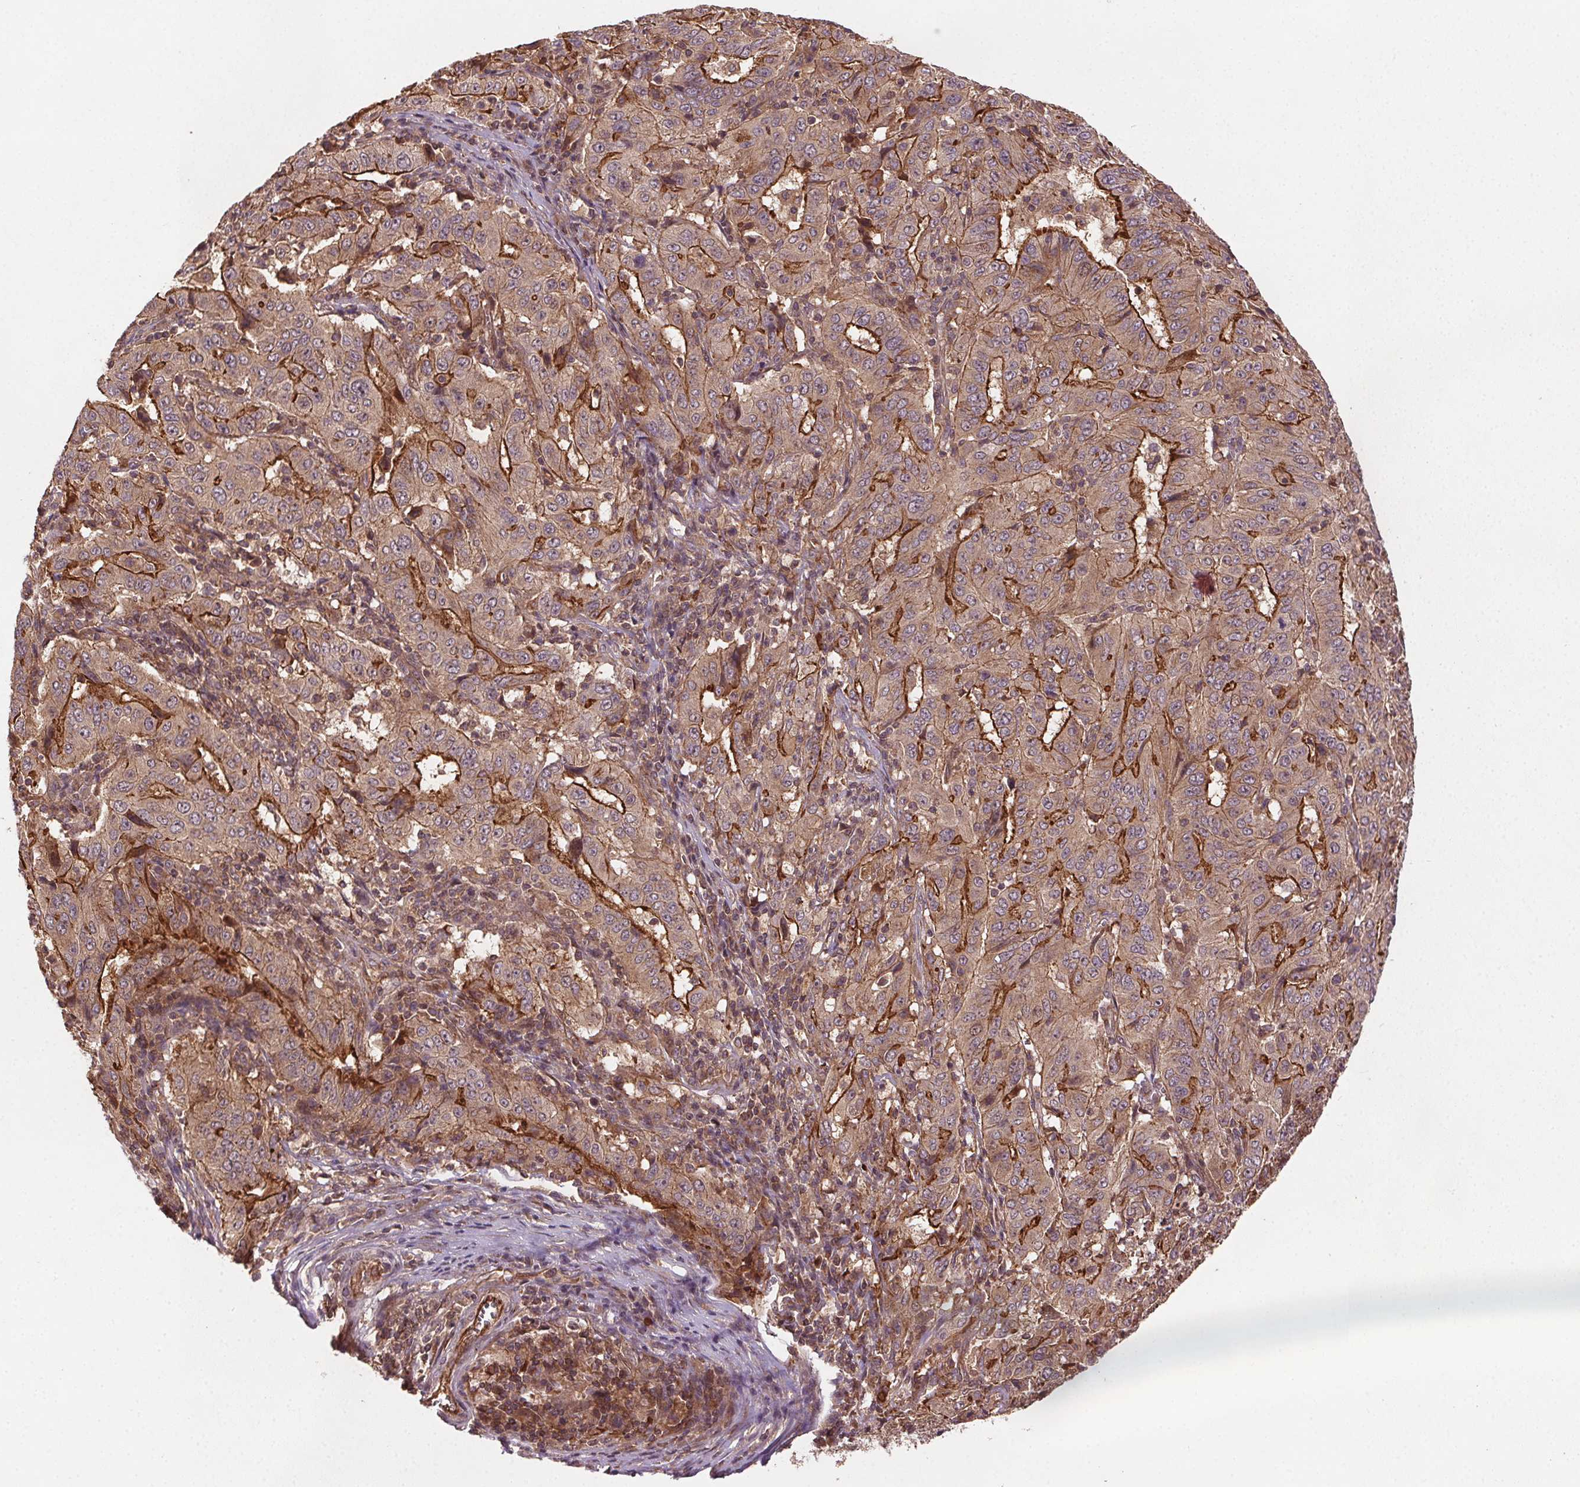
{"staining": {"intensity": "moderate", "quantity": ">75%", "location": "cytoplasmic/membranous"}, "tissue": "pancreatic cancer", "cell_type": "Tumor cells", "image_type": "cancer", "snomed": [{"axis": "morphology", "description": "Adenocarcinoma, NOS"}, {"axis": "topography", "description": "Pancreas"}], "caption": "Immunohistochemistry photomicrograph of pancreatic cancer stained for a protein (brown), which exhibits medium levels of moderate cytoplasmic/membranous staining in approximately >75% of tumor cells.", "gene": "SEC14L2", "patient": {"sex": "male", "age": 63}}